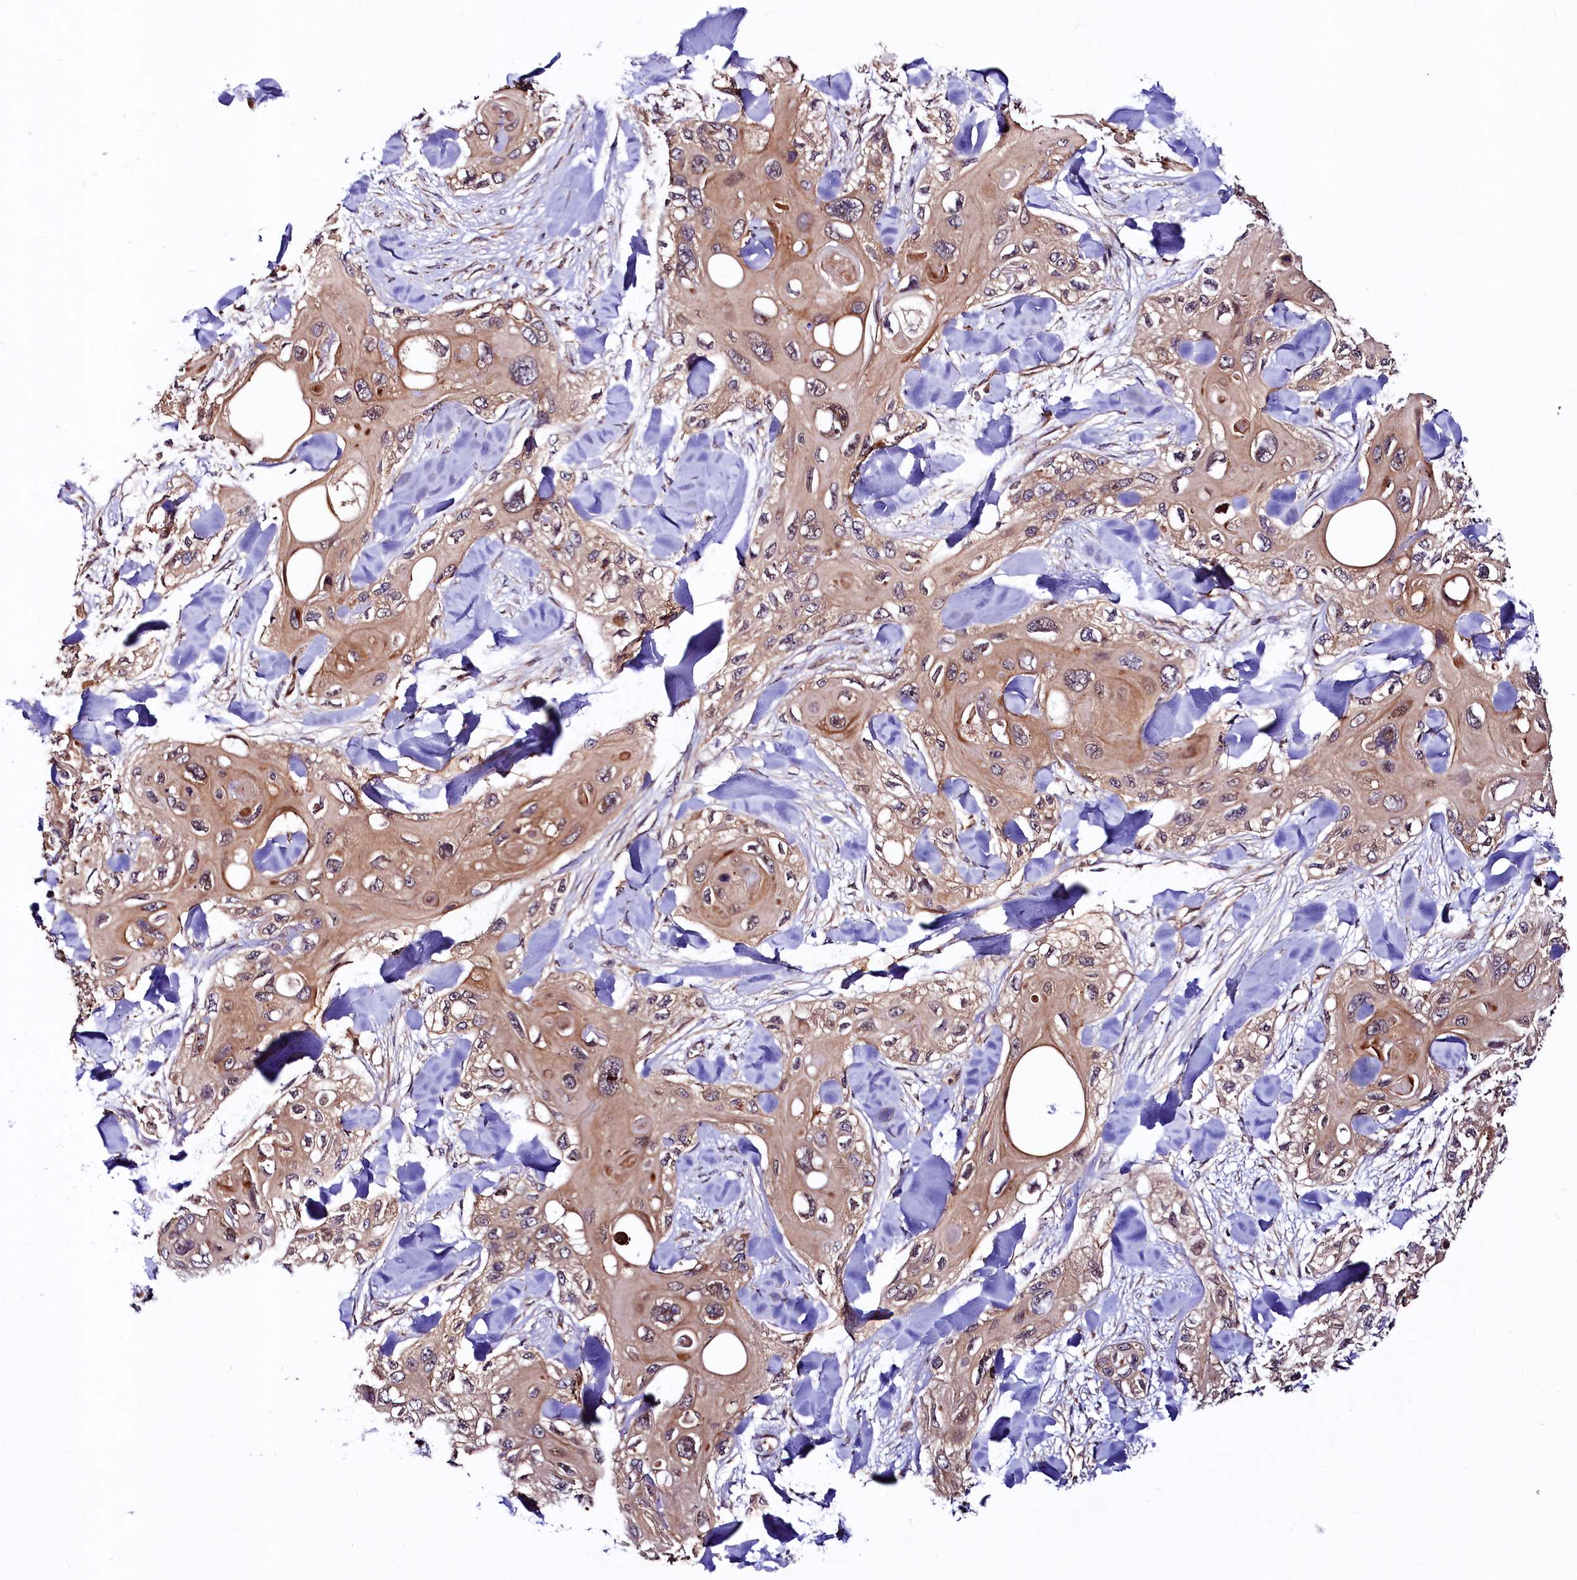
{"staining": {"intensity": "moderate", "quantity": ">75%", "location": "cytoplasmic/membranous,nuclear"}, "tissue": "skin cancer", "cell_type": "Tumor cells", "image_type": "cancer", "snomed": [{"axis": "morphology", "description": "Normal tissue, NOS"}, {"axis": "morphology", "description": "Squamous cell carcinoma, NOS"}, {"axis": "topography", "description": "Skin"}], "caption": "Moderate cytoplasmic/membranous and nuclear protein expression is seen in about >75% of tumor cells in skin cancer (squamous cell carcinoma).", "gene": "VPS35", "patient": {"sex": "male", "age": 72}}